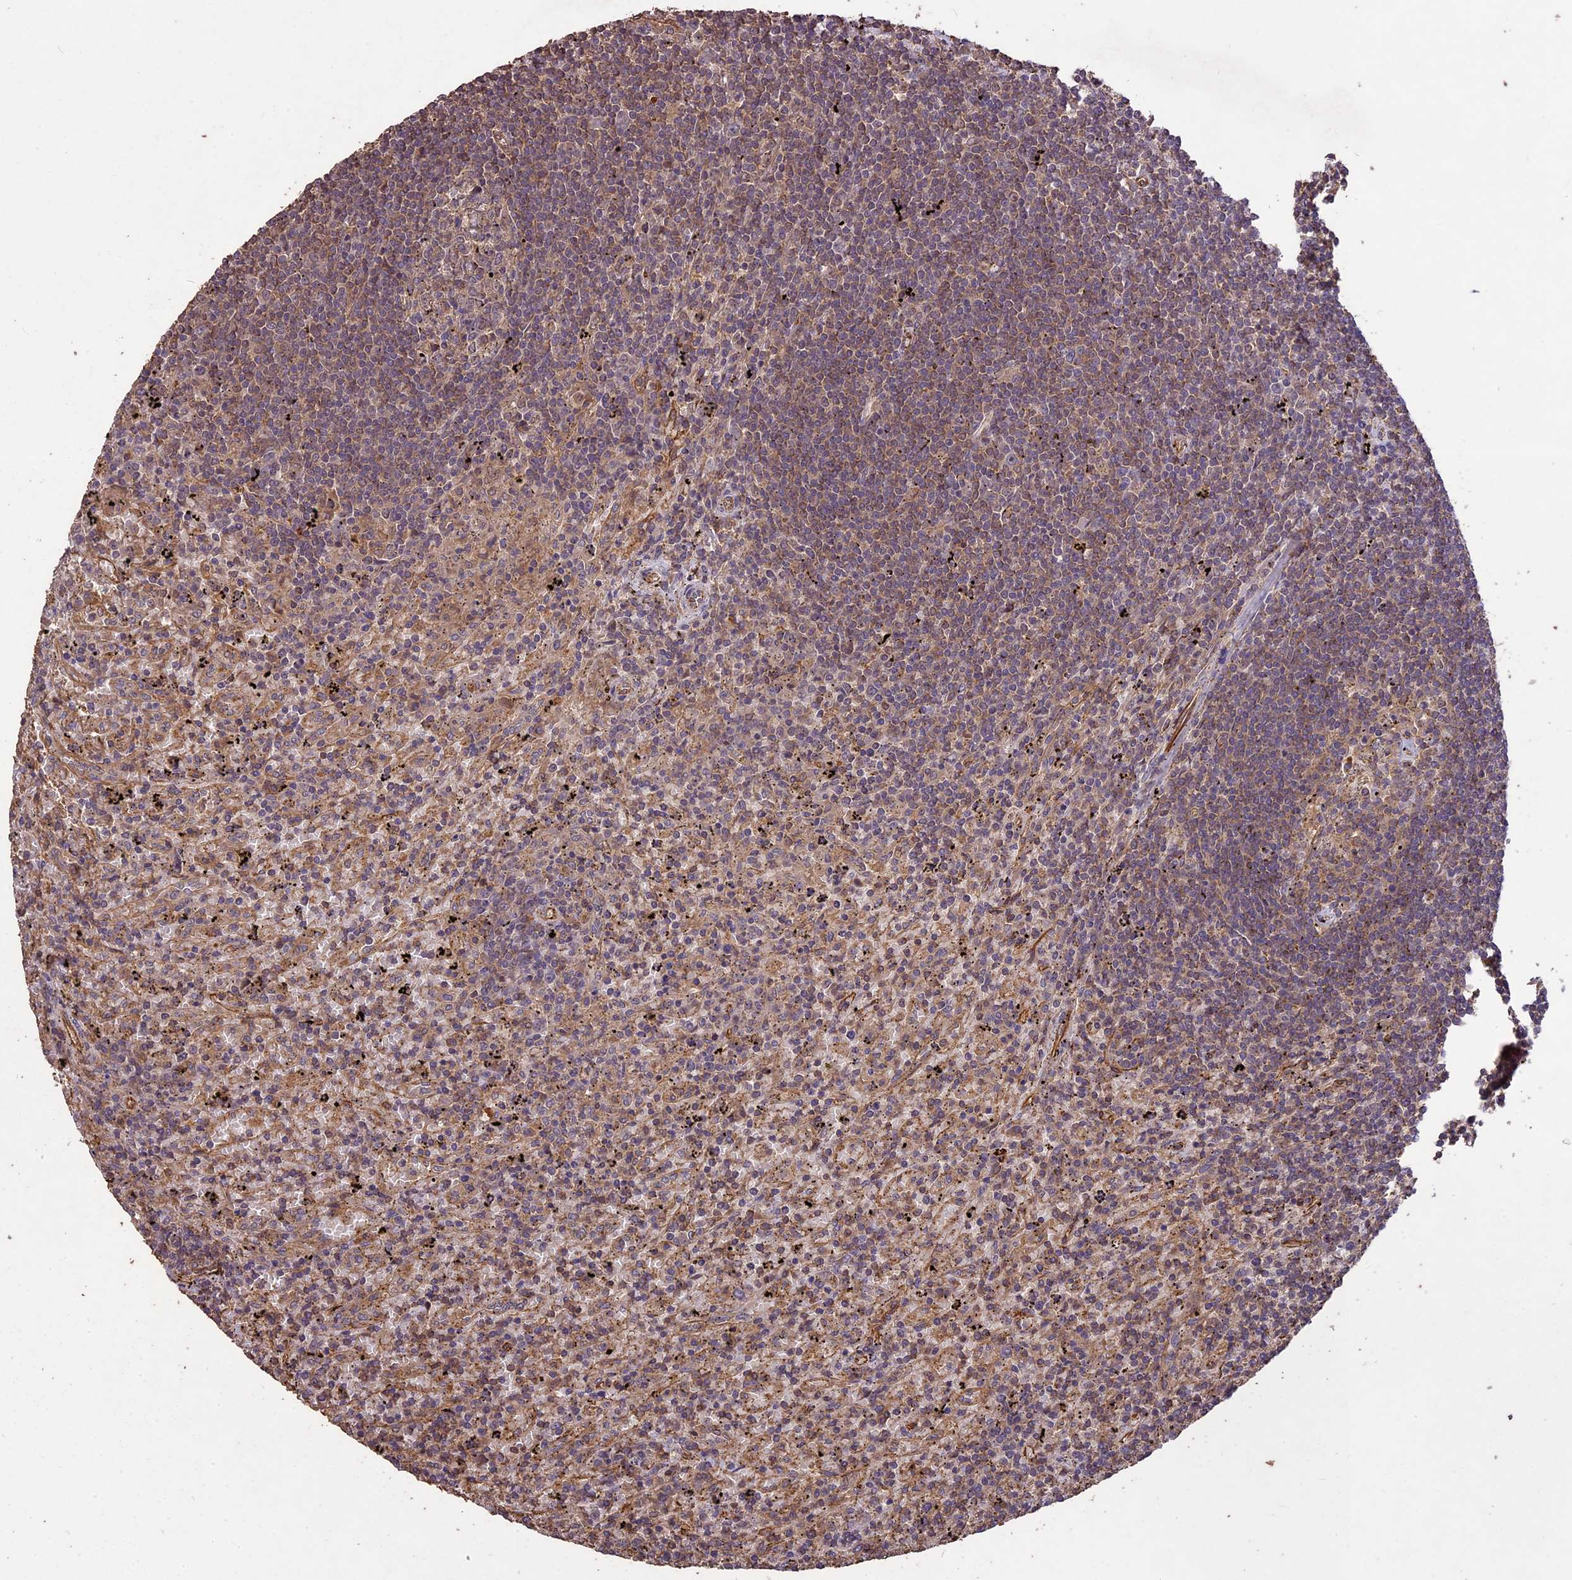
{"staining": {"intensity": "weak", "quantity": ">75%", "location": "cytoplasmic/membranous"}, "tissue": "lymphoma", "cell_type": "Tumor cells", "image_type": "cancer", "snomed": [{"axis": "morphology", "description": "Malignant lymphoma, non-Hodgkin's type, Low grade"}, {"axis": "topography", "description": "Spleen"}], "caption": "High-power microscopy captured an immunohistochemistry micrograph of lymphoma, revealing weak cytoplasmic/membranous staining in about >75% of tumor cells.", "gene": "TTLL10", "patient": {"sex": "male", "age": 76}}